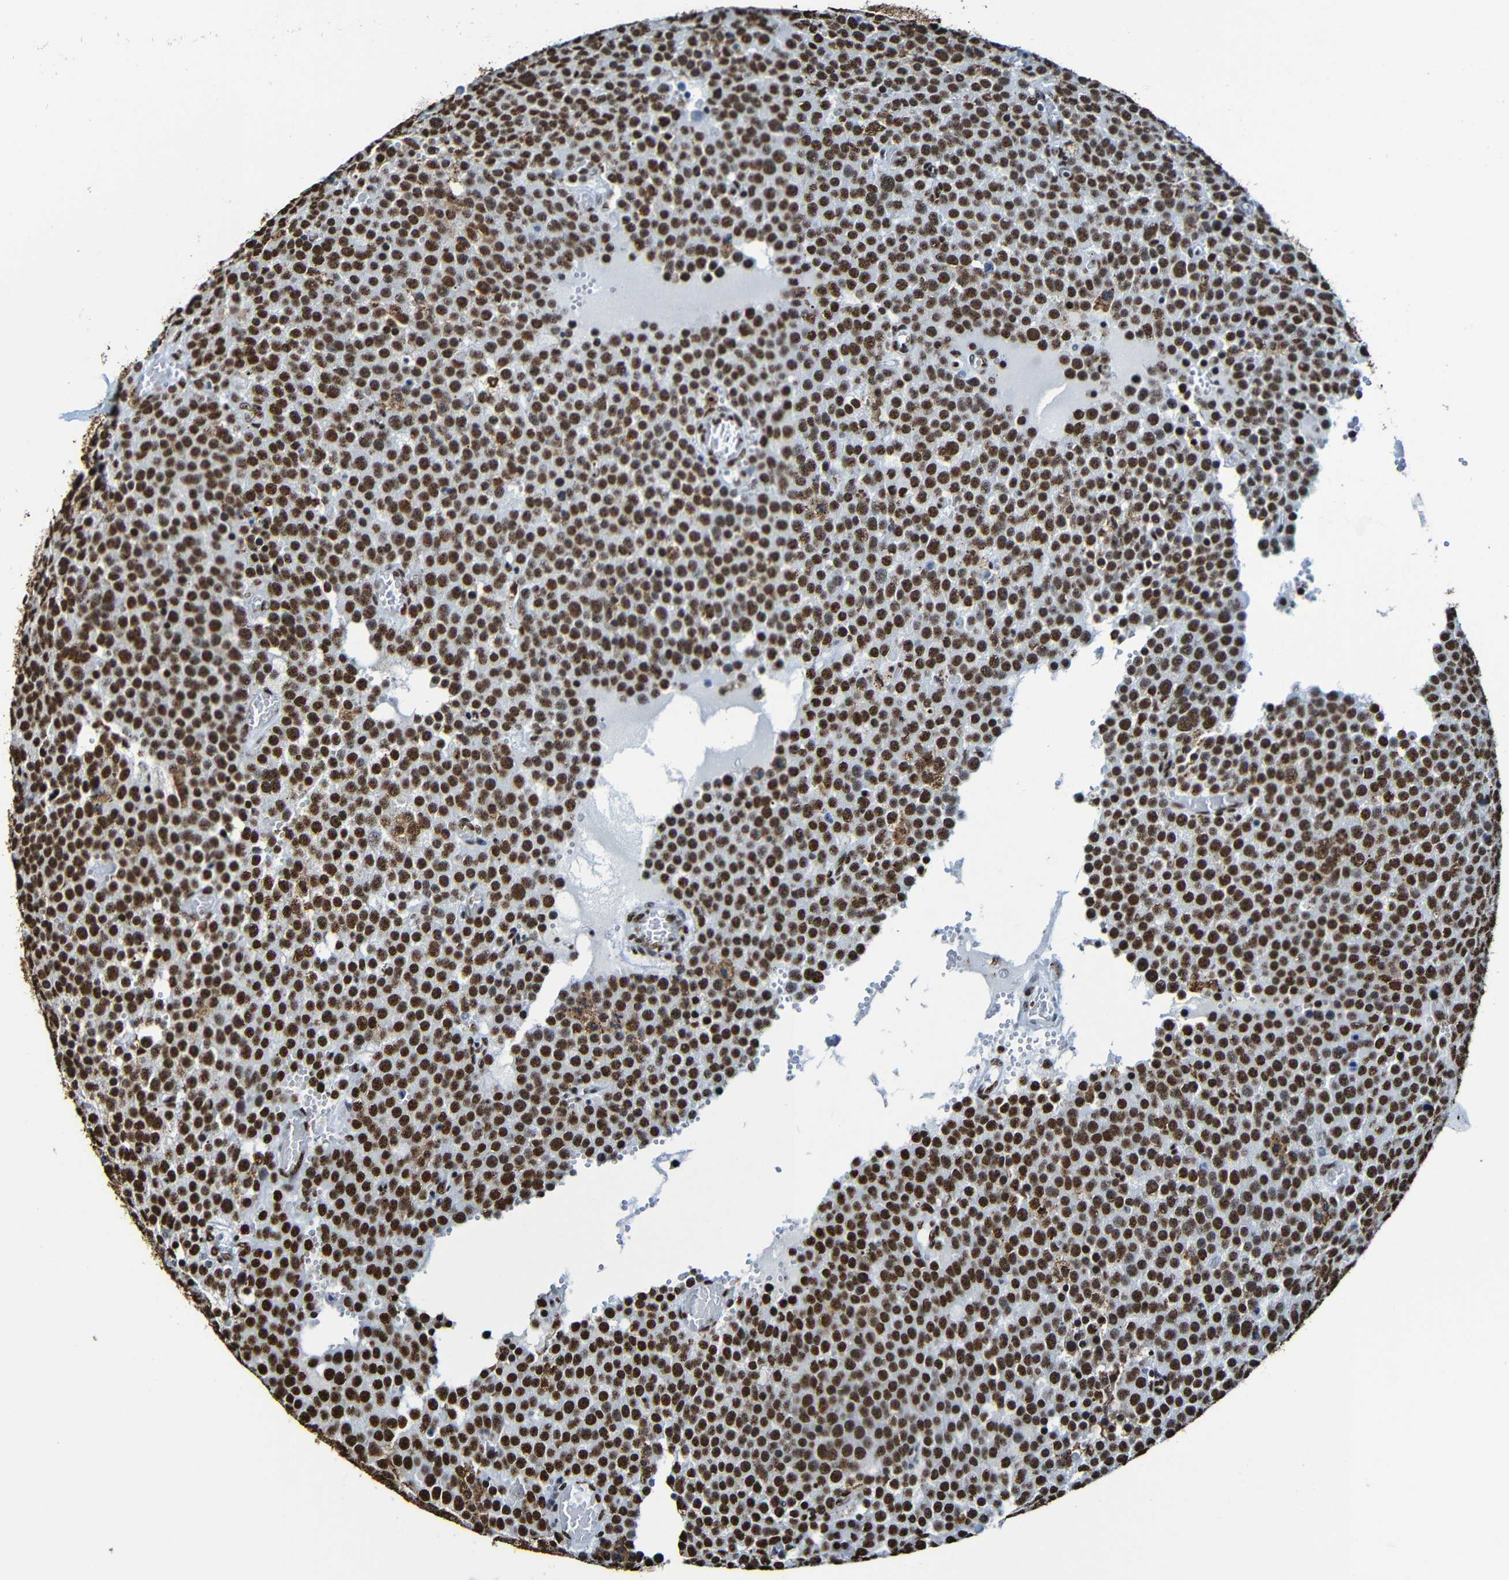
{"staining": {"intensity": "strong", "quantity": ">75%", "location": "nuclear"}, "tissue": "testis cancer", "cell_type": "Tumor cells", "image_type": "cancer", "snomed": [{"axis": "morphology", "description": "Normal tissue, NOS"}, {"axis": "morphology", "description": "Seminoma, NOS"}, {"axis": "topography", "description": "Testis"}], "caption": "Protein positivity by immunohistochemistry demonstrates strong nuclear staining in approximately >75% of tumor cells in testis cancer (seminoma).", "gene": "SRSF3", "patient": {"sex": "male", "age": 71}}